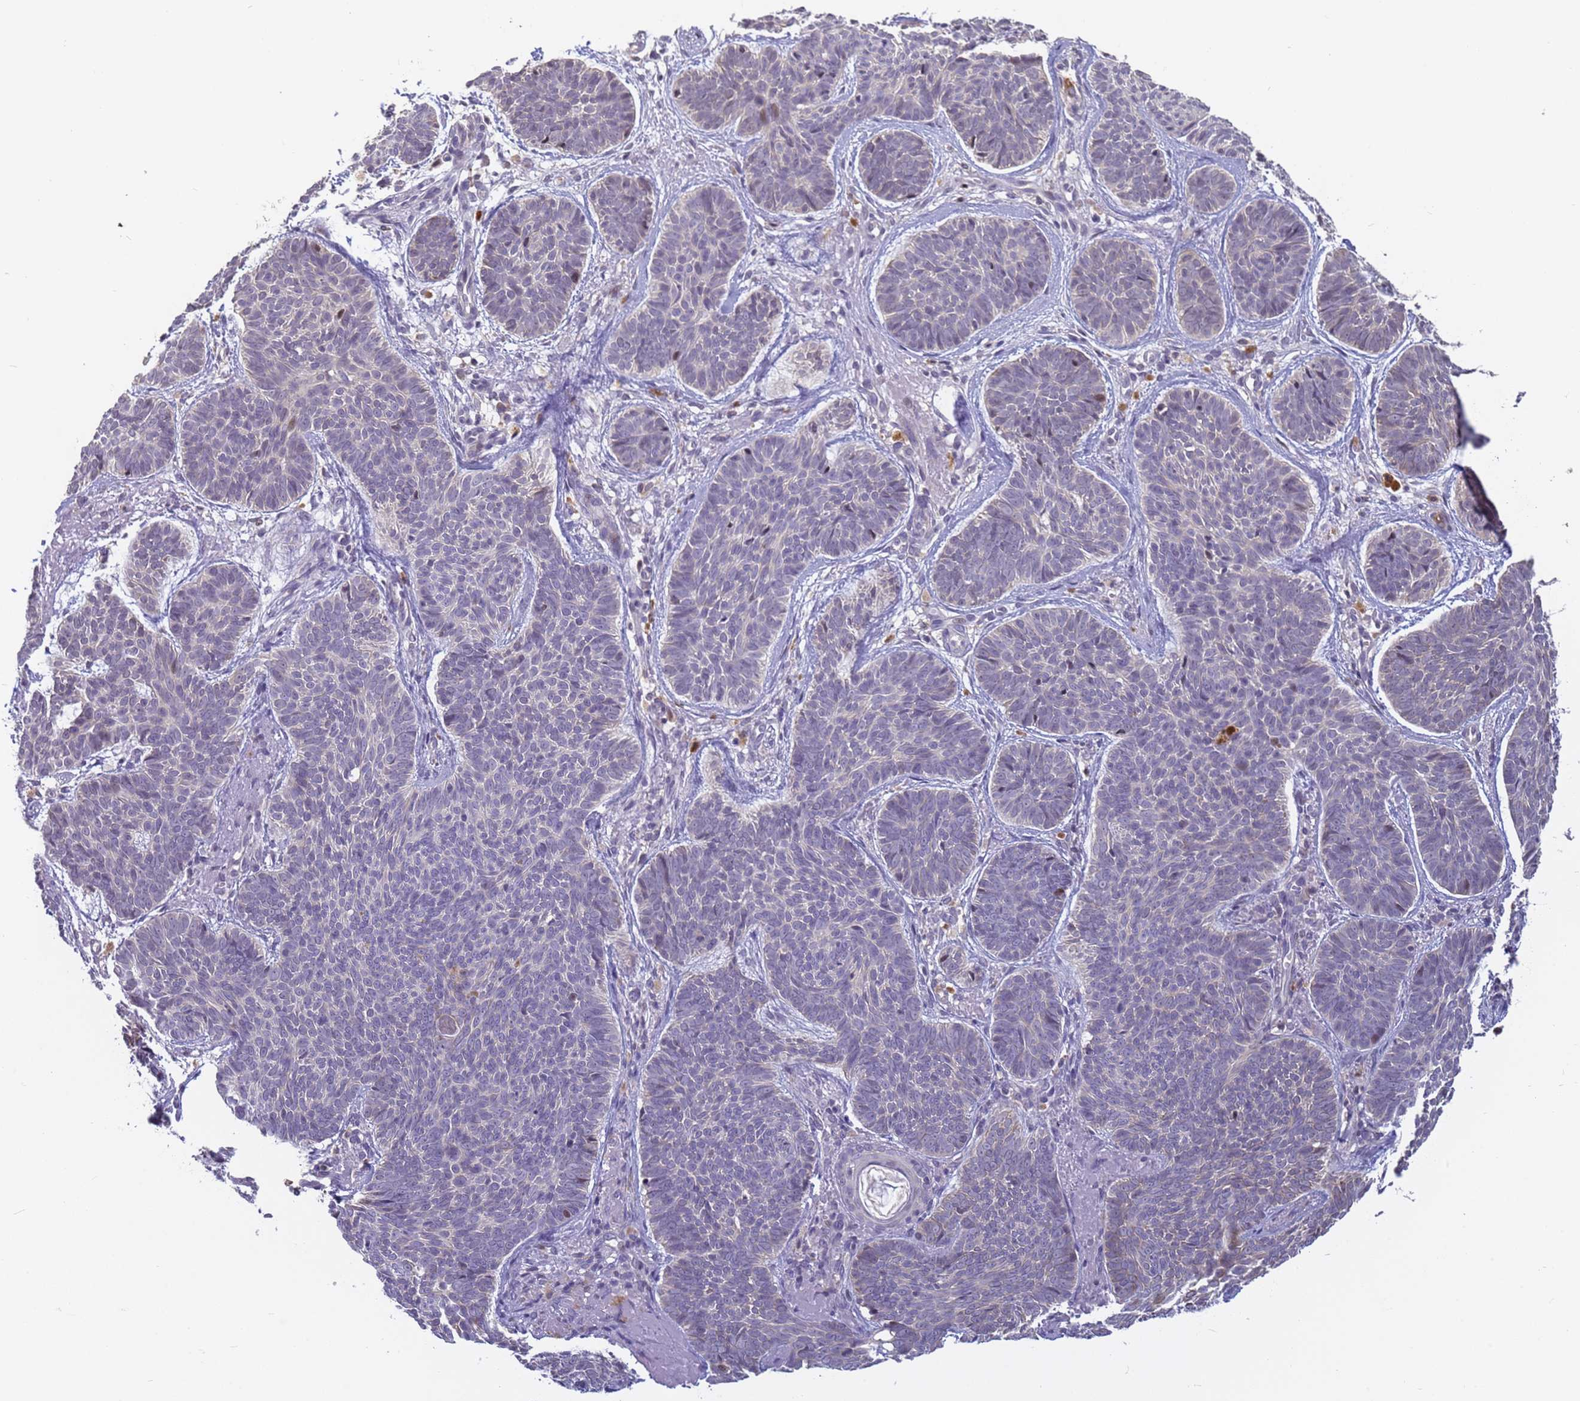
{"staining": {"intensity": "negative", "quantity": "none", "location": "none"}, "tissue": "skin cancer", "cell_type": "Tumor cells", "image_type": "cancer", "snomed": [{"axis": "morphology", "description": "Basal cell carcinoma"}, {"axis": "topography", "description": "Skin"}], "caption": "A photomicrograph of human basal cell carcinoma (skin) is negative for staining in tumor cells.", "gene": "VWA3A", "patient": {"sex": "female", "age": 74}}